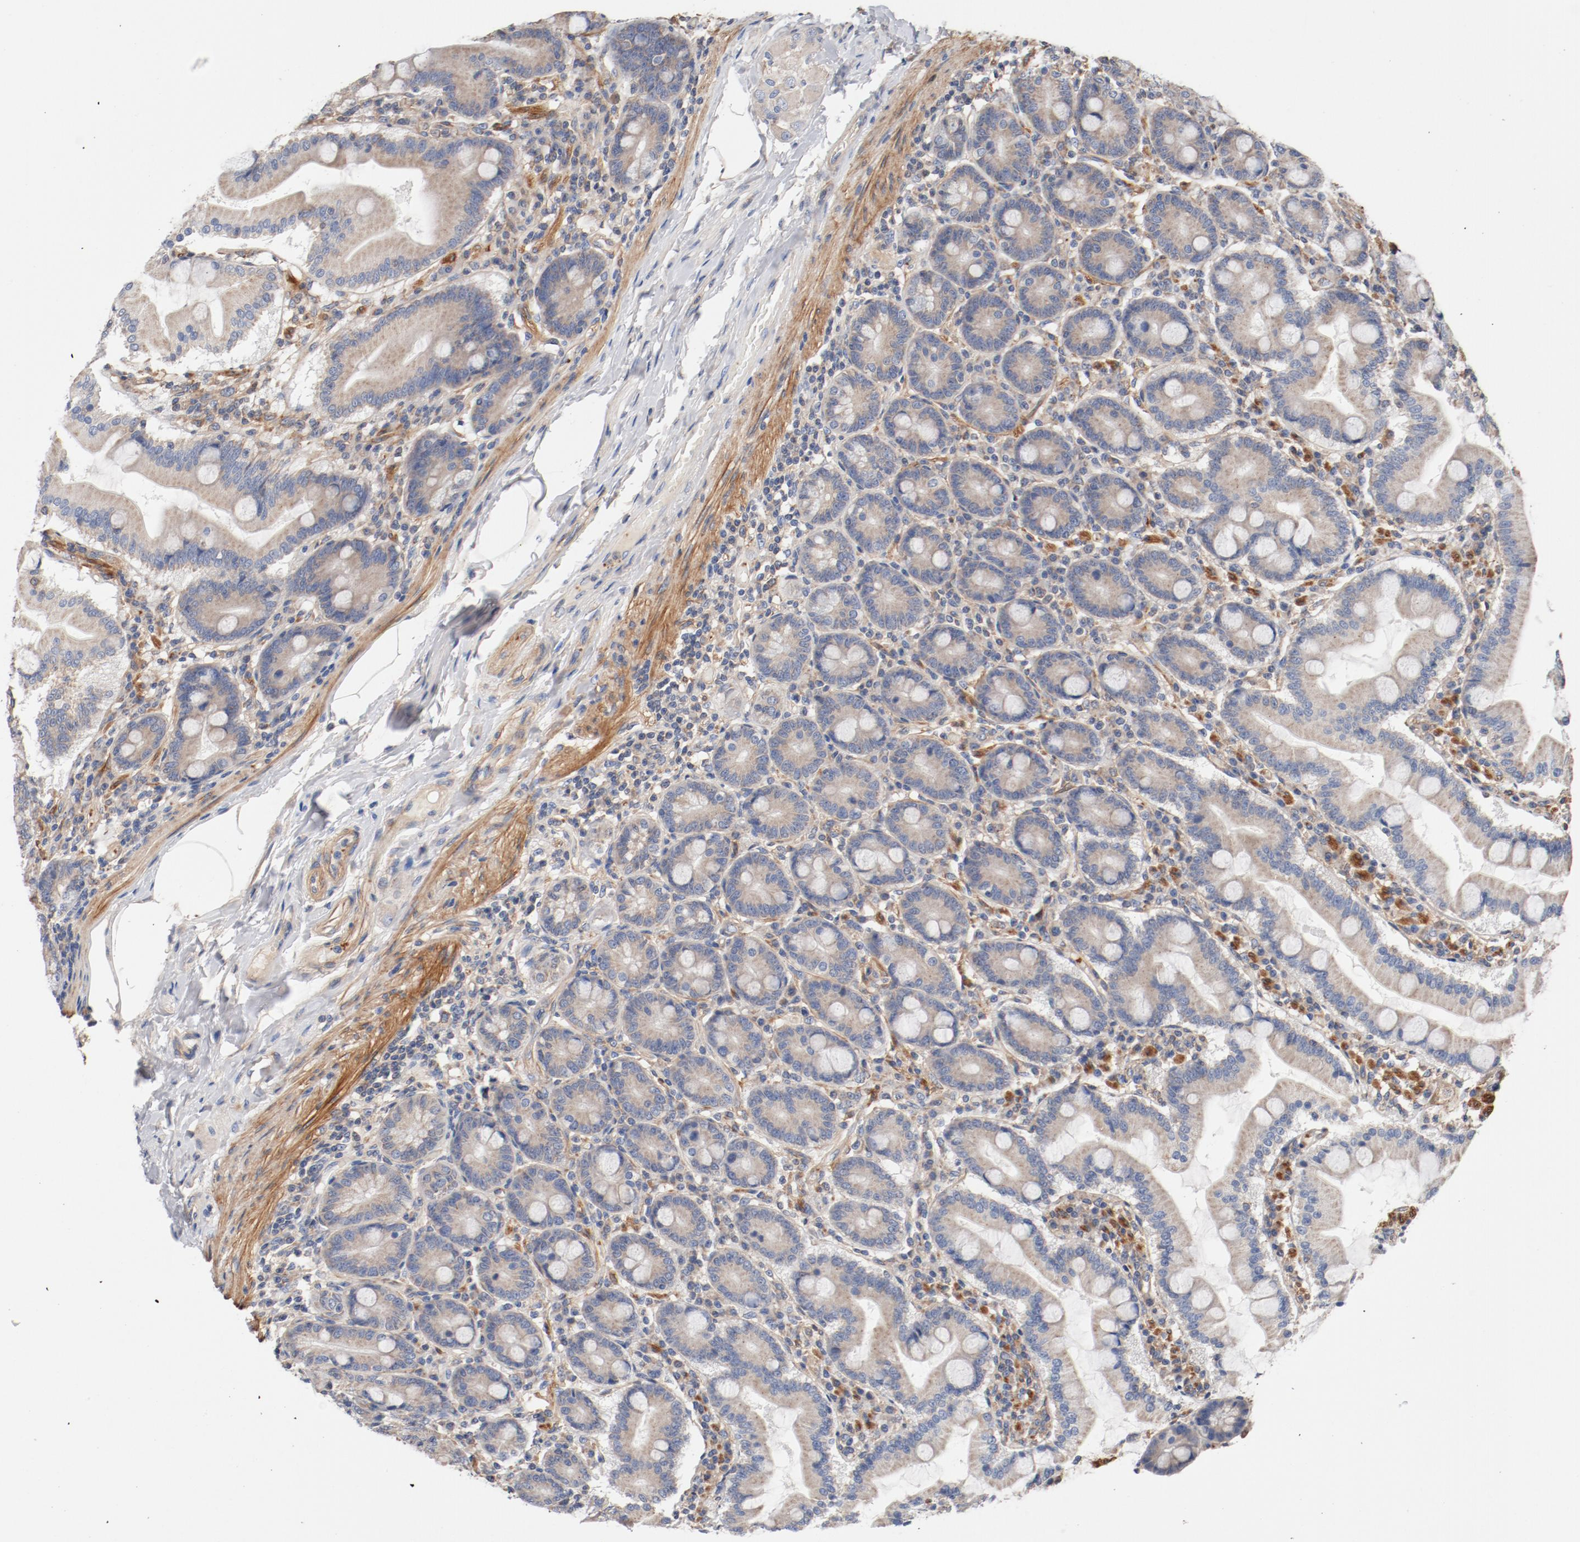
{"staining": {"intensity": "weak", "quantity": ">75%", "location": "cytoplasmic/membranous"}, "tissue": "duodenum", "cell_type": "Glandular cells", "image_type": "normal", "snomed": [{"axis": "morphology", "description": "Normal tissue, NOS"}, {"axis": "topography", "description": "Duodenum"}], "caption": "Brown immunohistochemical staining in unremarkable duodenum shows weak cytoplasmic/membranous staining in about >75% of glandular cells.", "gene": "ILK", "patient": {"sex": "female", "age": 64}}